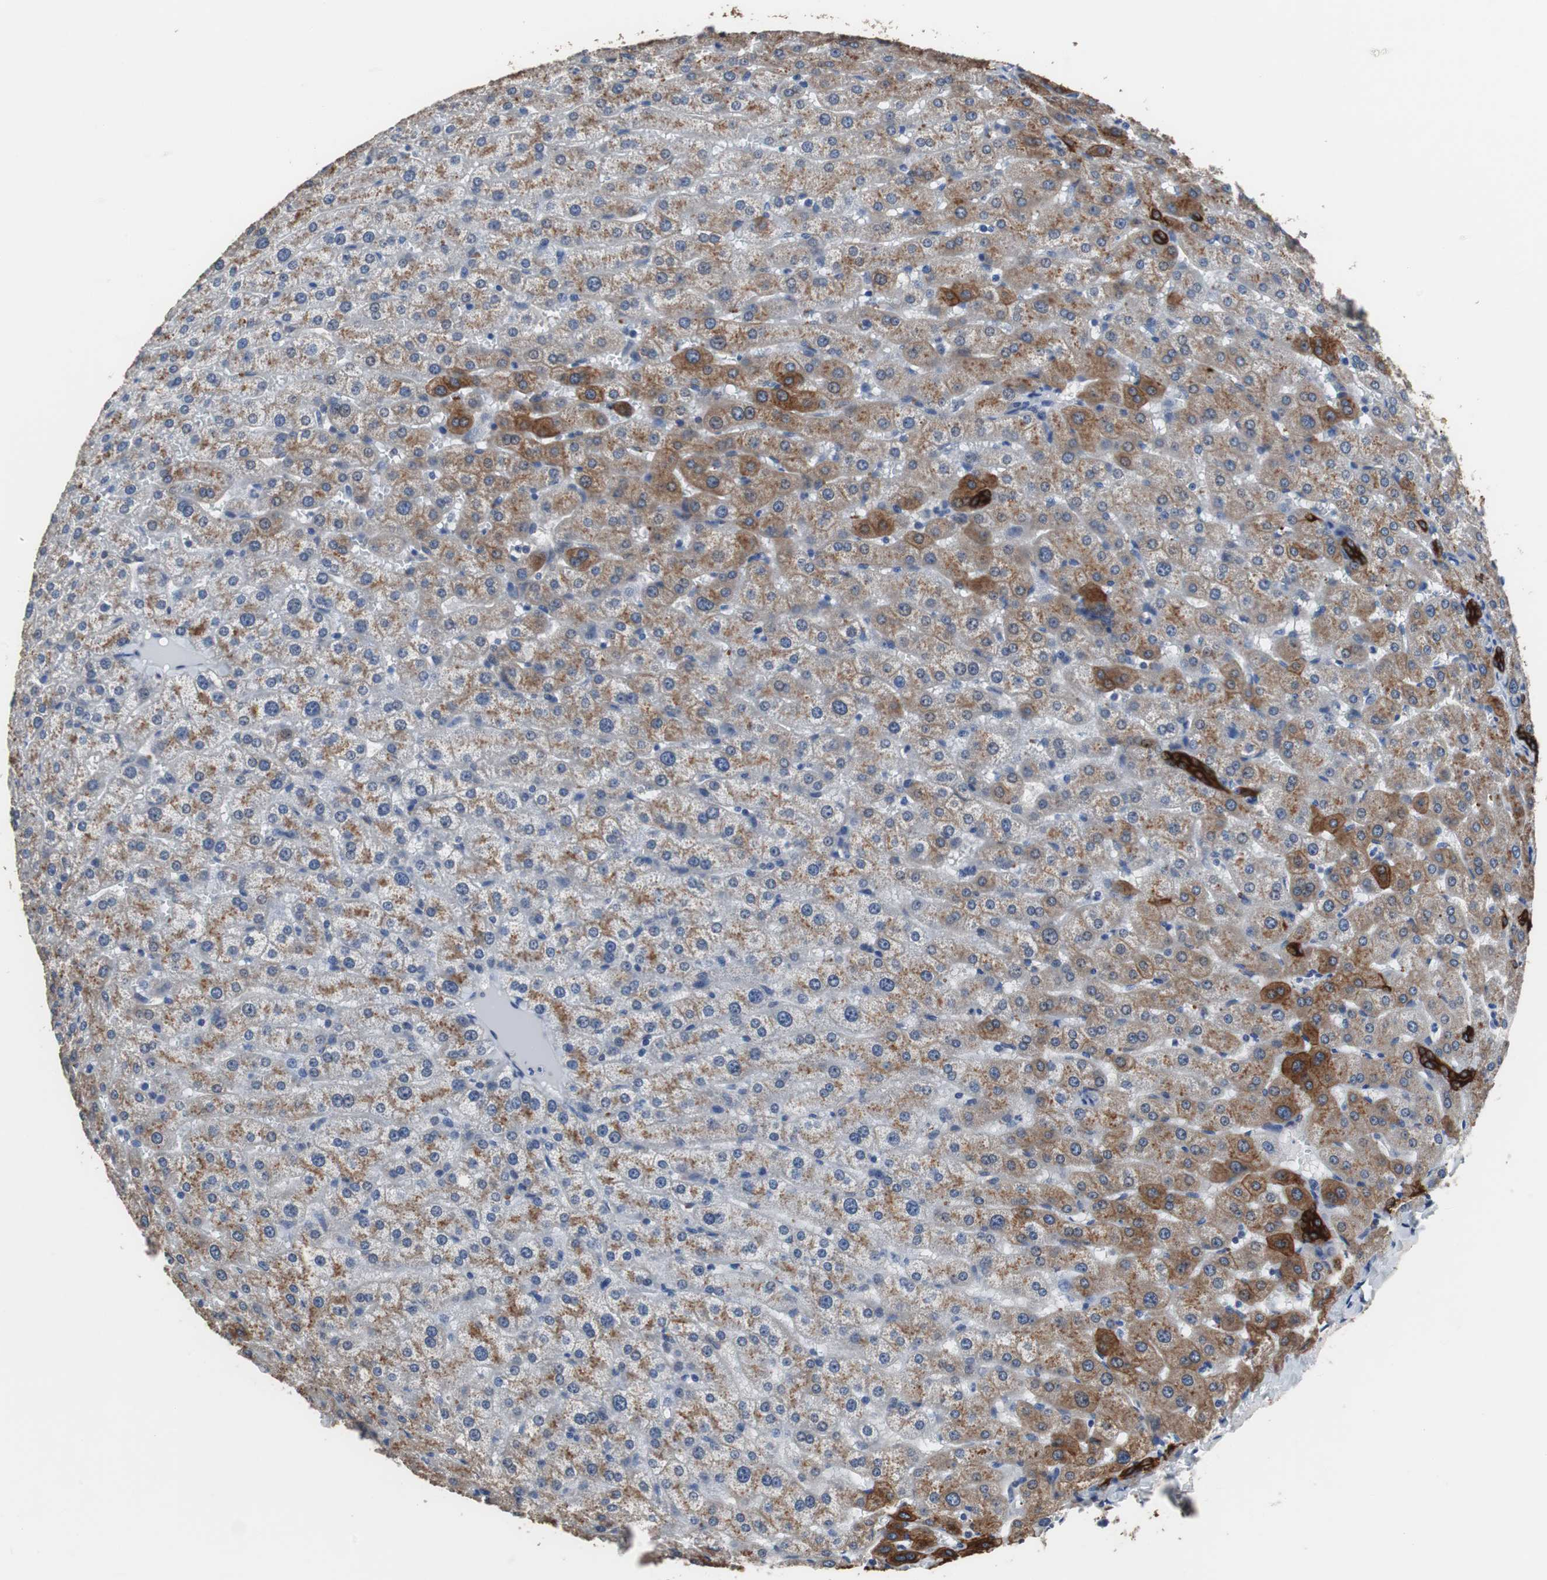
{"staining": {"intensity": "strong", "quantity": ">75%", "location": "cytoplasmic/membranous"}, "tissue": "liver", "cell_type": "Cholangiocytes", "image_type": "normal", "snomed": [{"axis": "morphology", "description": "Normal tissue, NOS"}, {"axis": "morphology", "description": "Fibrosis, NOS"}, {"axis": "topography", "description": "Liver"}], "caption": "Cholangiocytes demonstrate strong cytoplasmic/membranous staining in about >75% of cells in normal liver.", "gene": "USP10", "patient": {"sex": "female", "age": 29}}